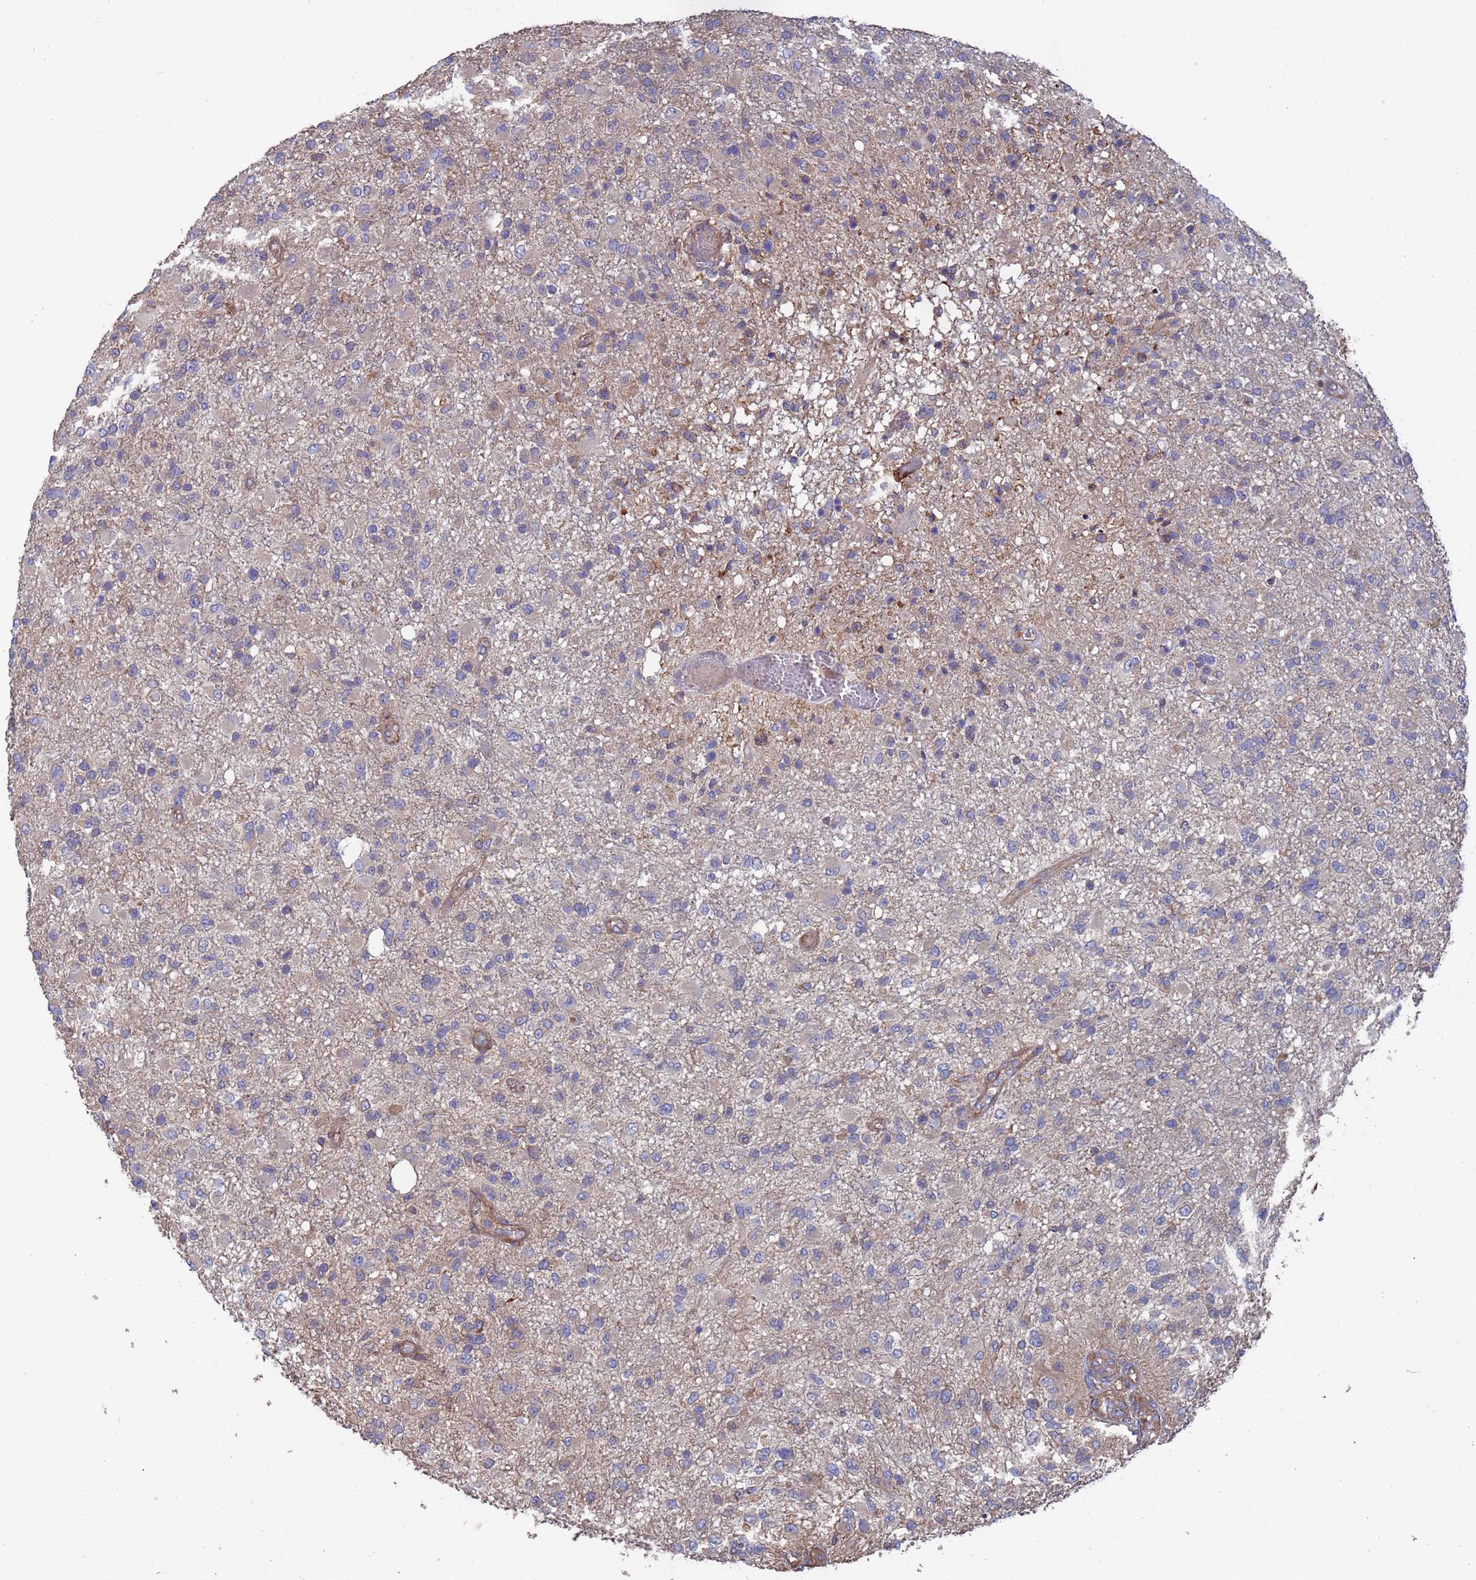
{"staining": {"intensity": "negative", "quantity": "none", "location": "none"}, "tissue": "glioma", "cell_type": "Tumor cells", "image_type": "cancer", "snomed": [{"axis": "morphology", "description": "Glioma, malignant, High grade"}, {"axis": "topography", "description": "Brain"}], "caption": "DAB immunohistochemical staining of human glioma exhibits no significant staining in tumor cells. The staining is performed using DAB brown chromogen with nuclei counter-stained in using hematoxylin.", "gene": "PYCR1", "patient": {"sex": "female", "age": 74}}